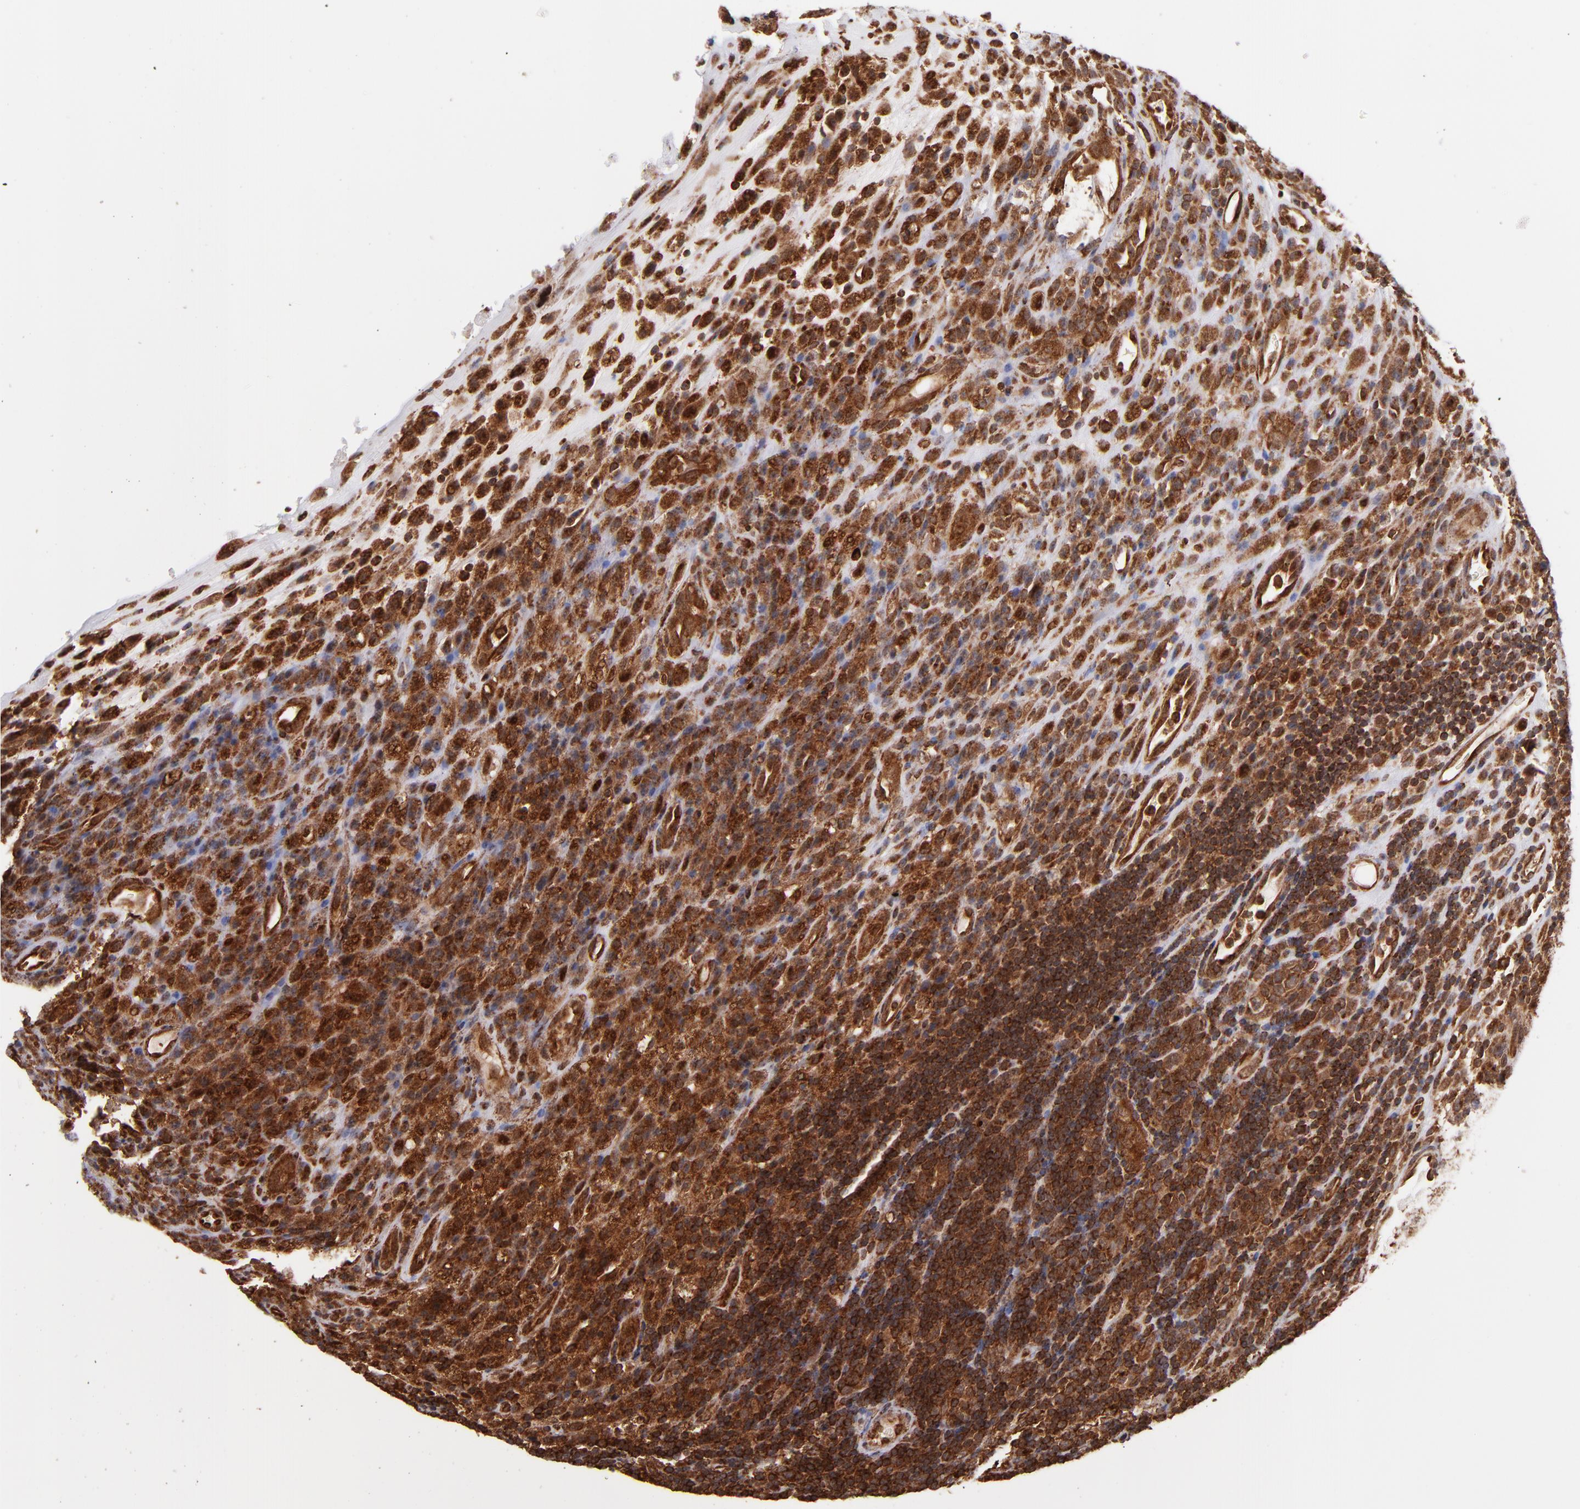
{"staining": {"intensity": "strong", "quantity": ">75%", "location": "cytoplasmic/membranous,nuclear"}, "tissue": "testis cancer", "cell_type": "Tumor cells", "image_type": "cancer", "snomed": [{"axis": "morphology", "description": "Necrosis, NOS"}, {"axis": "morphology", "description": "Carcinoma, Embryonal, NOS"}, {"axis": "topography", "description": "Testis"}], "caption": "Protein staining of testis embryonal carcinoma tissue exhibits strong cytoplasmic/membranous and nuclear expression in approximately >75% of tumor cells.", "gene": "STX8", "patient": {"sex": "male", "age": 19}}